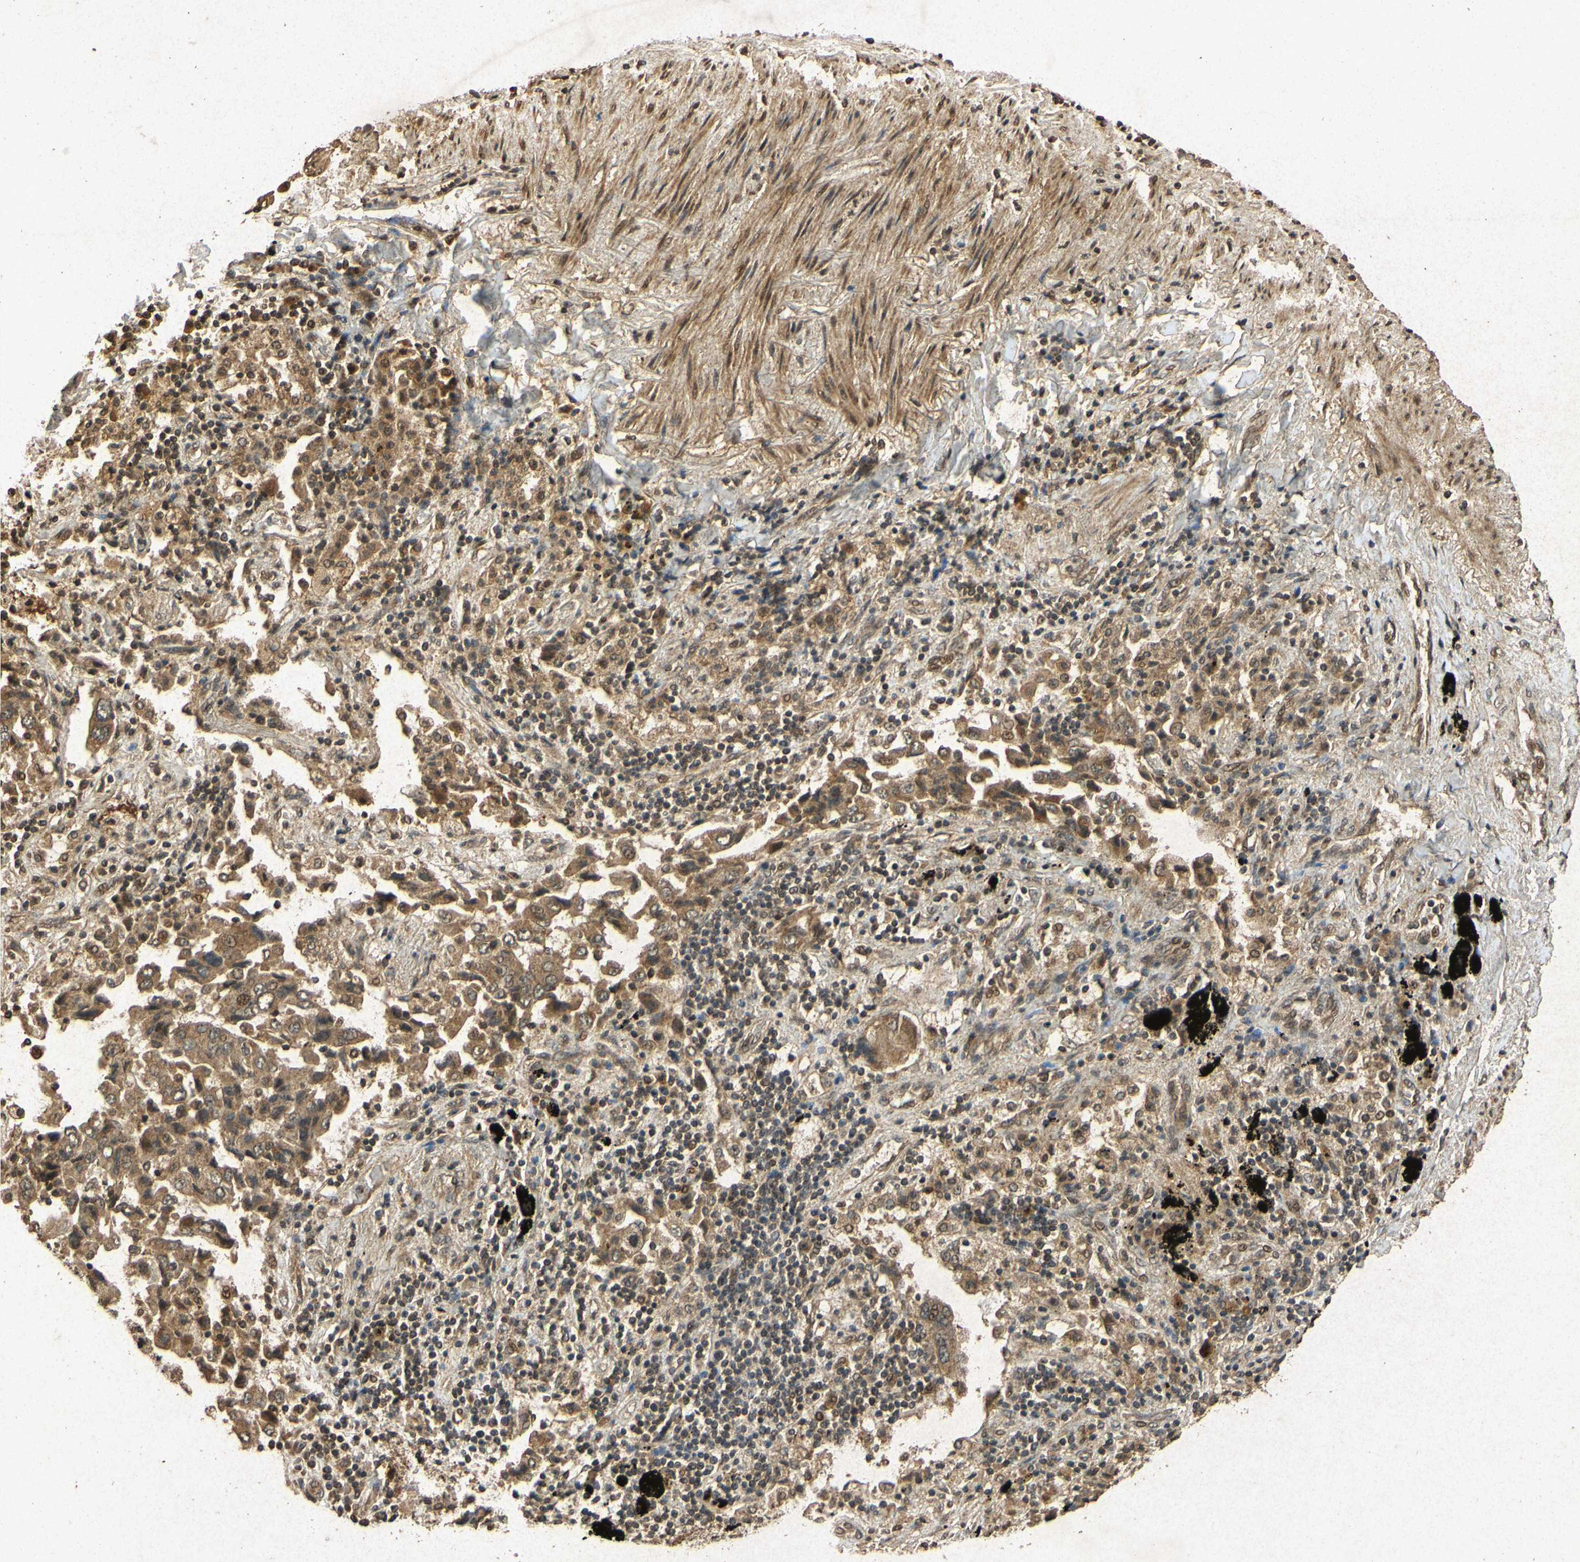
{"staining": {"intensity": "moderate", "quantity": ">75%", "location": "cytoplasmic/membranous"}, "tissue": "lung cancer", "cell_type": "Tumor cells", "image_type": "cancer", "snomed": [{"axis": "morphology", "description": "Adenocarcinoma, NOS"}, {"axis": "topography", "description": "Lung"}], "caption": "High-power microscopy captured an immunohistochemistry micrograph of adenocarcinoma (lung), revealing moderate cytoplasmic/membranous expression in about >75% of tumor cells.", "gene": "ATP6V1H", "patient": {"sex": "female", "age": 65}}